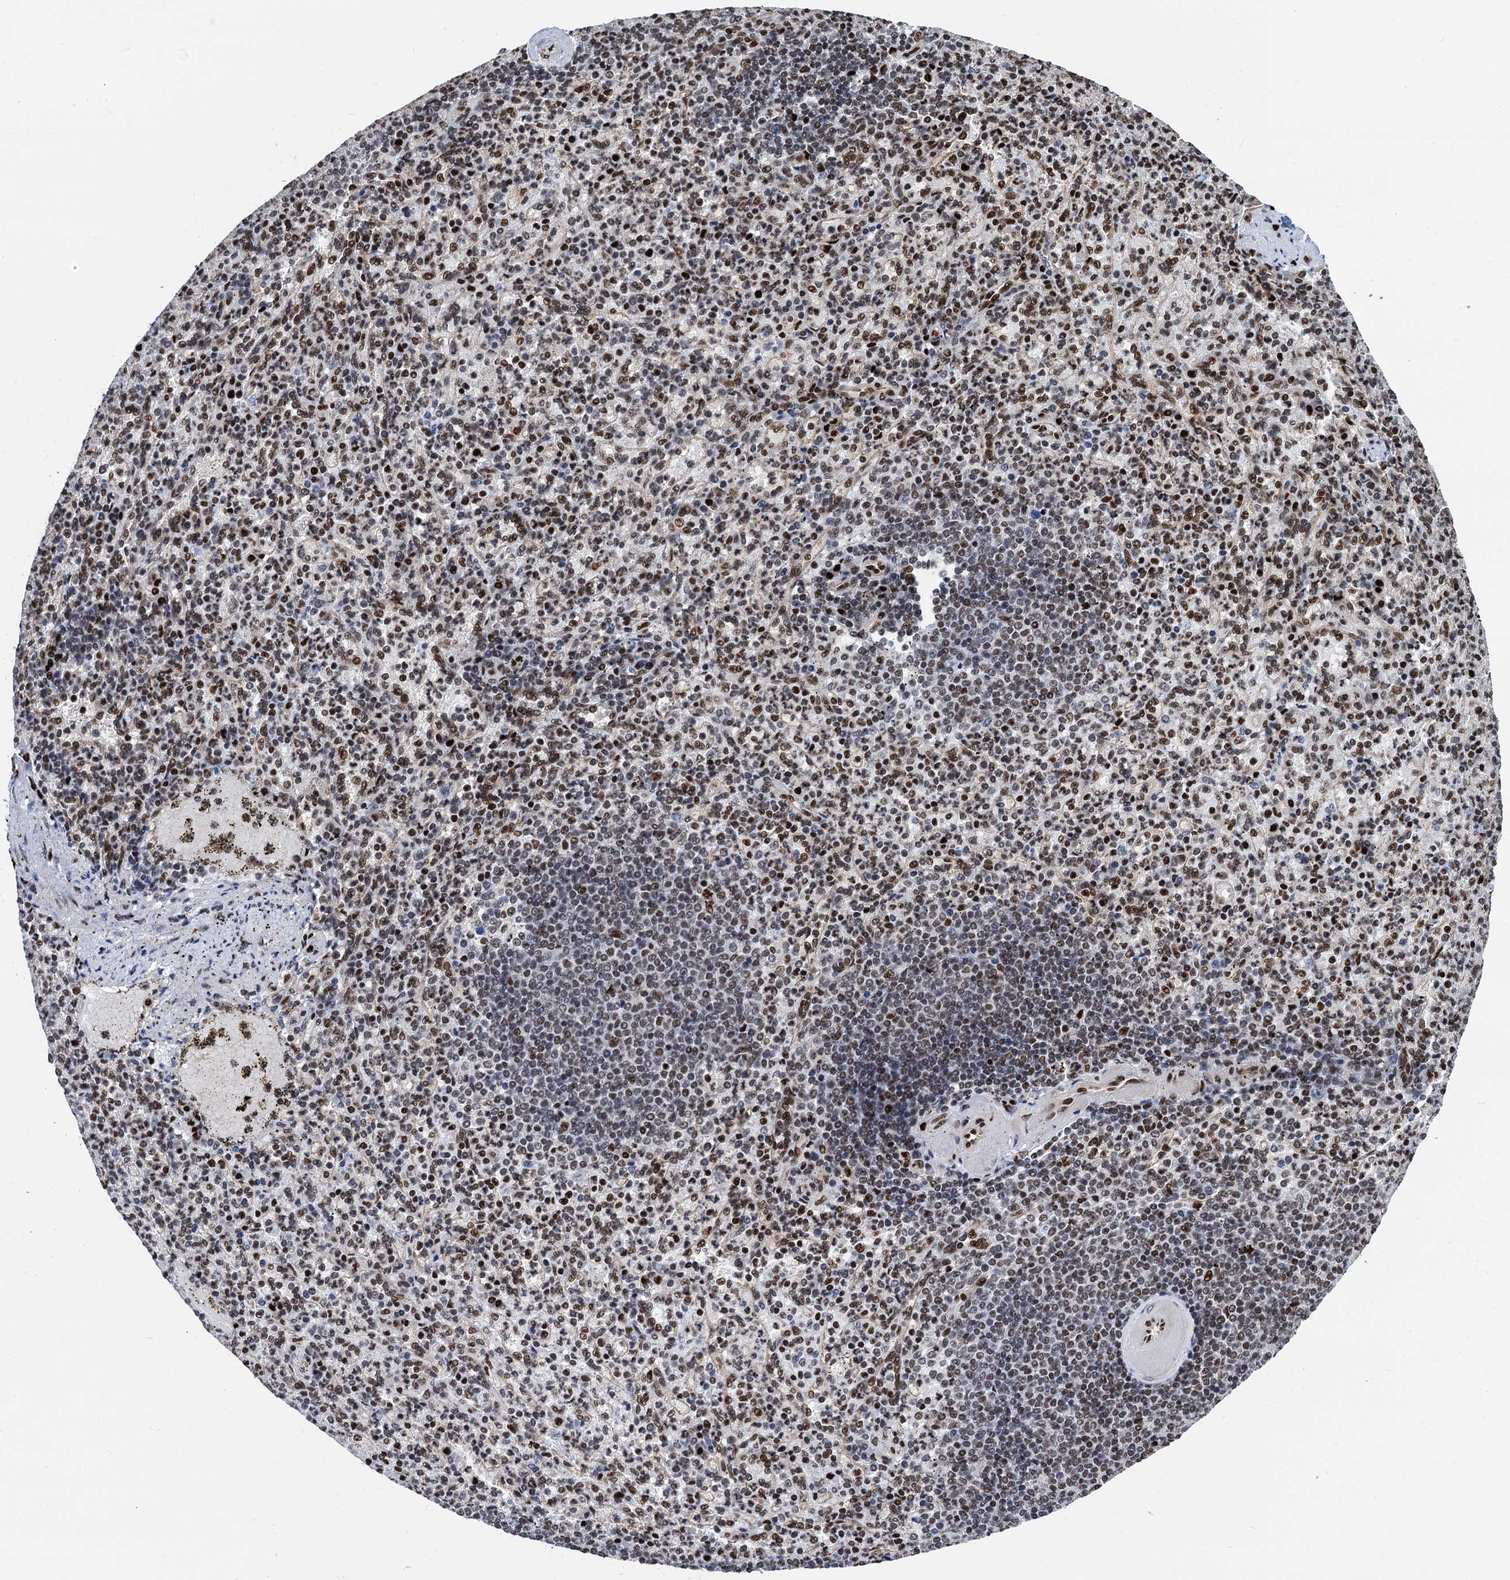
{"staining": {"intensity": "strong", "quantity": "25%-75%", "location": "nuclear"}, "tissue": "spleen", "cell_type": "Cells in red pulp", "image_type": "normal", "snomed": [{"axis": "morphology", "description": "Normal tissue, NOS"}, {"axis": "topography", "description": "Spleen"}], "caption": "DAB immunohistochemical staining of unremarkable human spleen reveals strong nuclear protein staining in about 25%-75% of cells in red pulp.", "gene": "PPP4R1", "patient": {"sex": "female", "age": 74}}